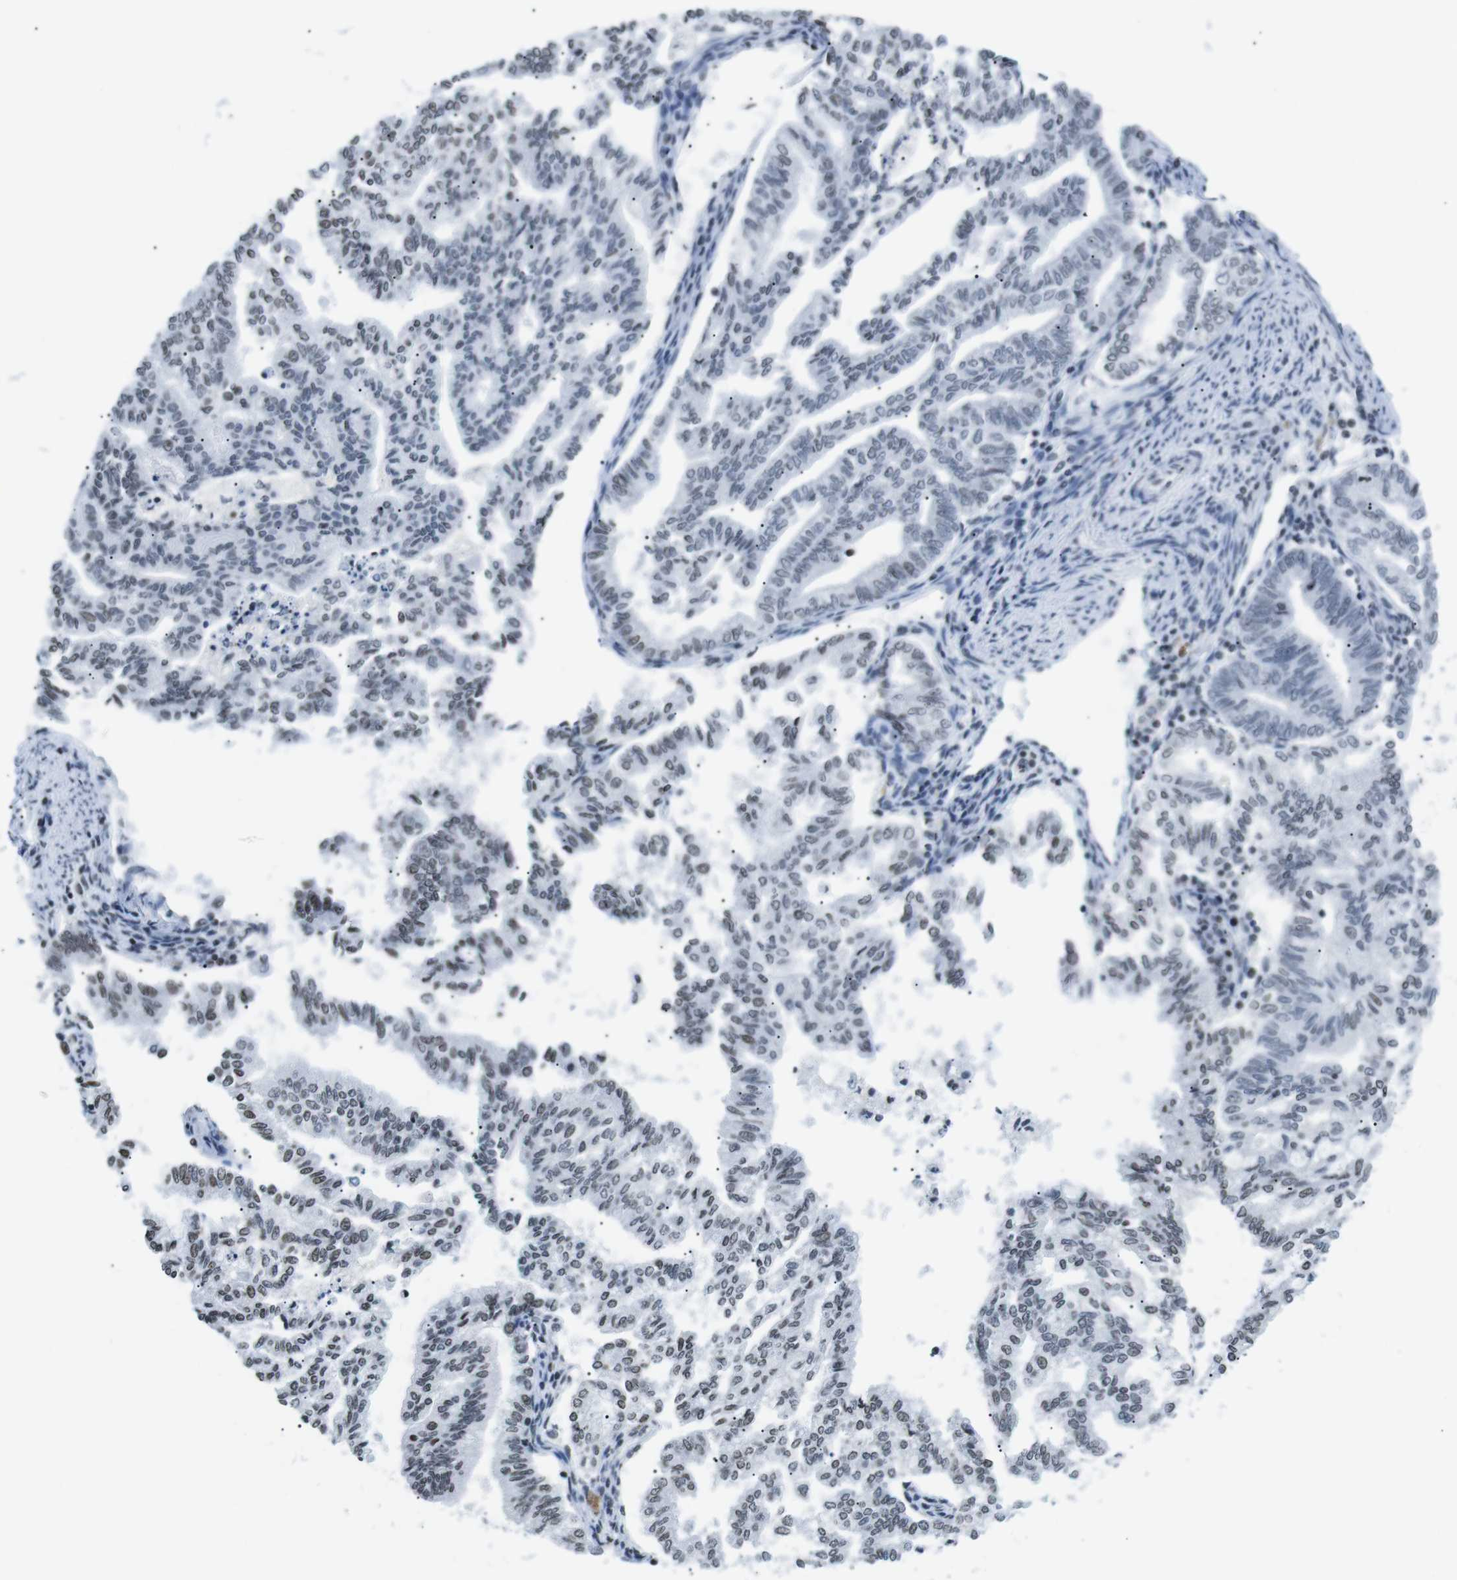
{"staining": {"intensity": "weak", "quantity": "<25%", "location": "nuclear"}, "tissue": "endometrial cancer", "cell_type": "Tumor cells", "image_type": "cancer", "snomed": [{"axis": "morphology", "description": "Adenocarcinoma, NOS"}, {"axis": "topography", "description": "Endometrium"}], "caption": "This is an immunohistochemistry (IHC) histopathology image of endometrial cancer. There is no positivity in tumor cells.", "gene": "E2F2", "patient": {"sex": "female", "age": 79}}